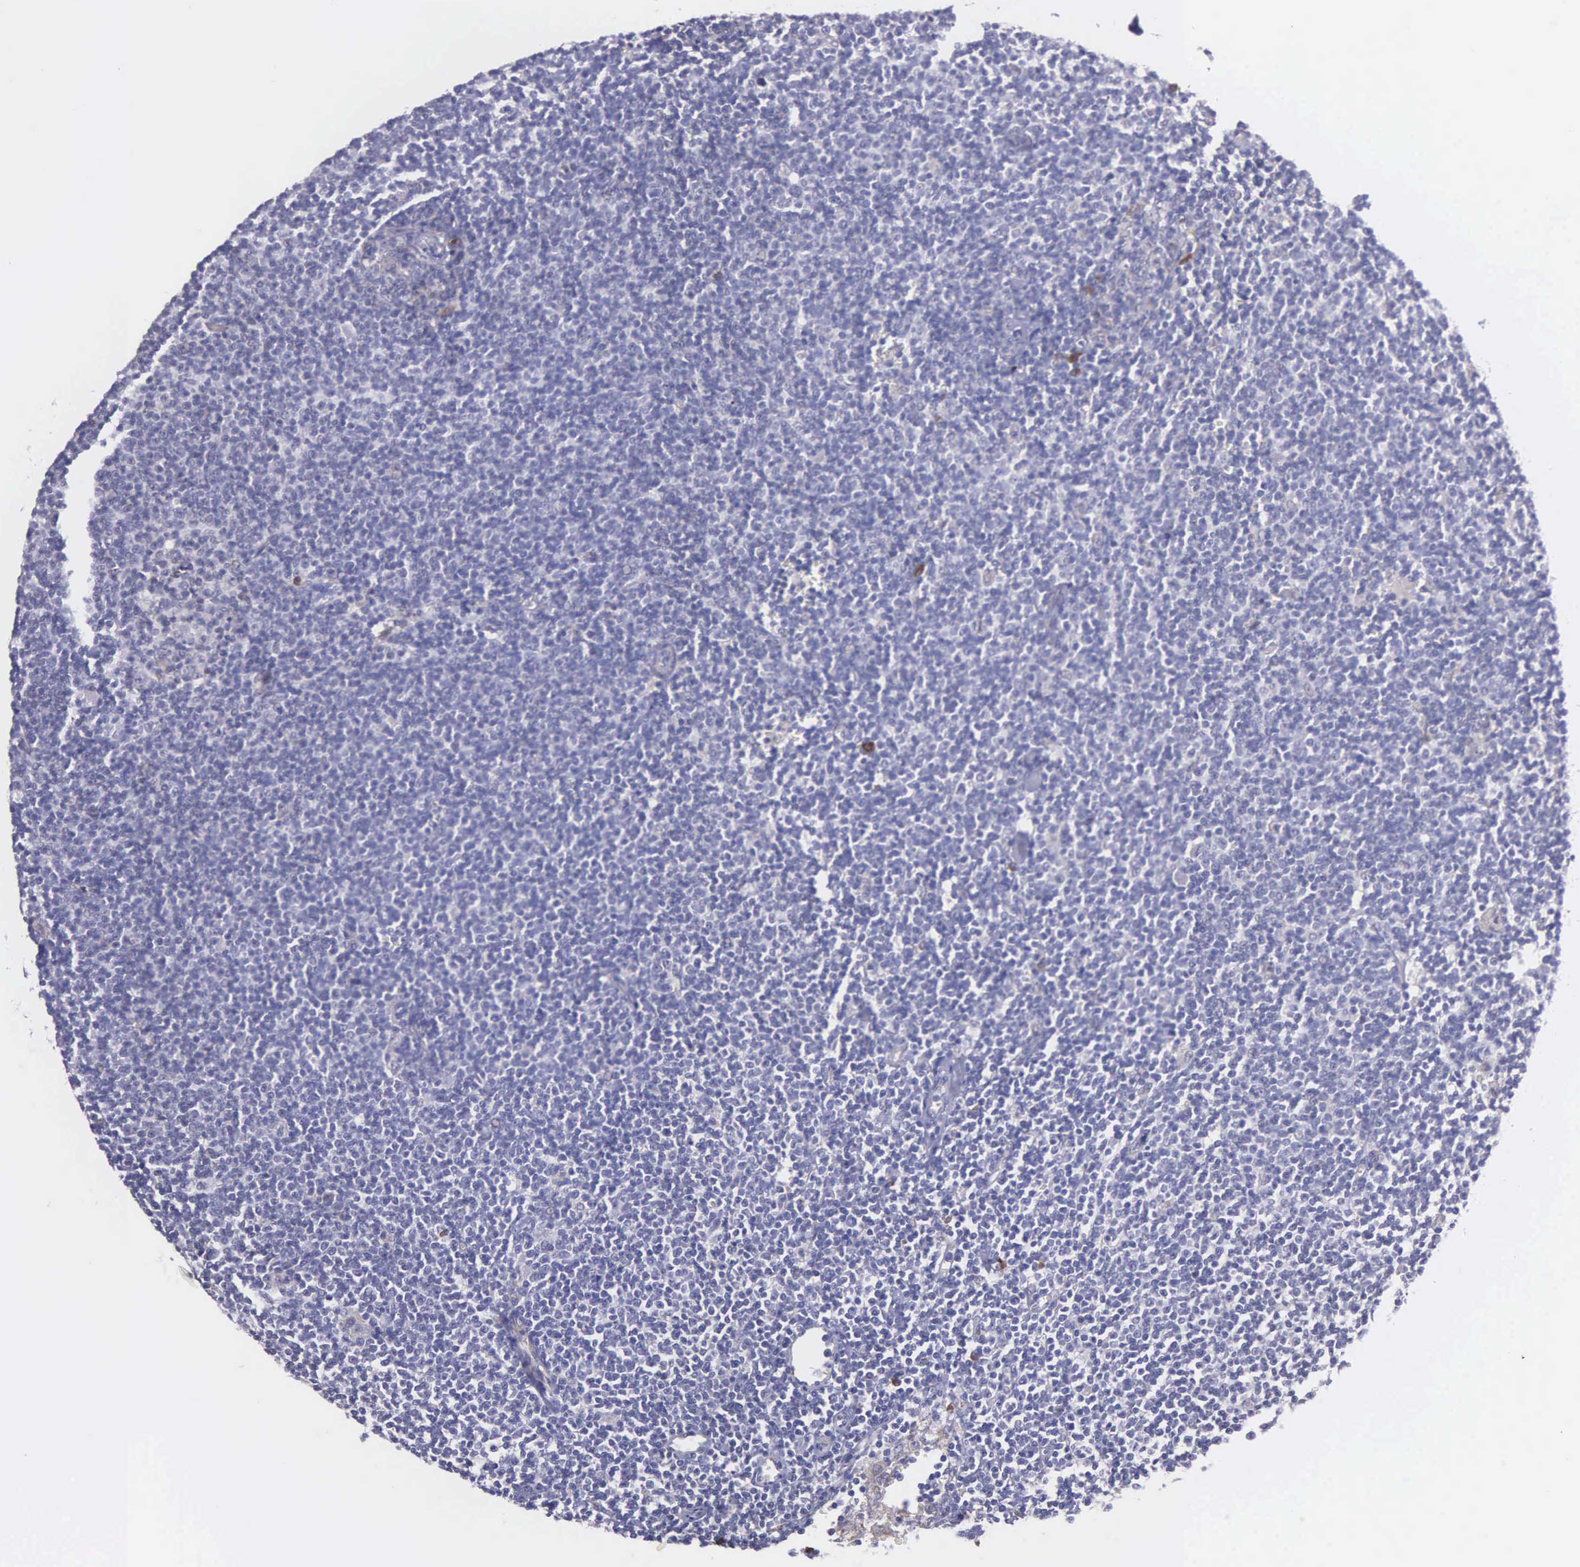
{"staining": {"intensity": "weak", "quantity": "<25%", "location": "cytoplasmic/membranous"}, "tissue": "lymphoma", "cell_type": "Tumor cells", "image_type": "cancer", "snomed": [{"axis": "morphology", "description": "Malignant lymphoma, non-Hodgkin's type, Low grade"}, {"axis": "topography", "description": "Lymph node"}], "caption": "This is an immunohistochemistry micrograph of lymphoma. There is no staining in tumor cells.", "gene": "ZC3H12B", "patient": {"sex": "male", "age": 65}}